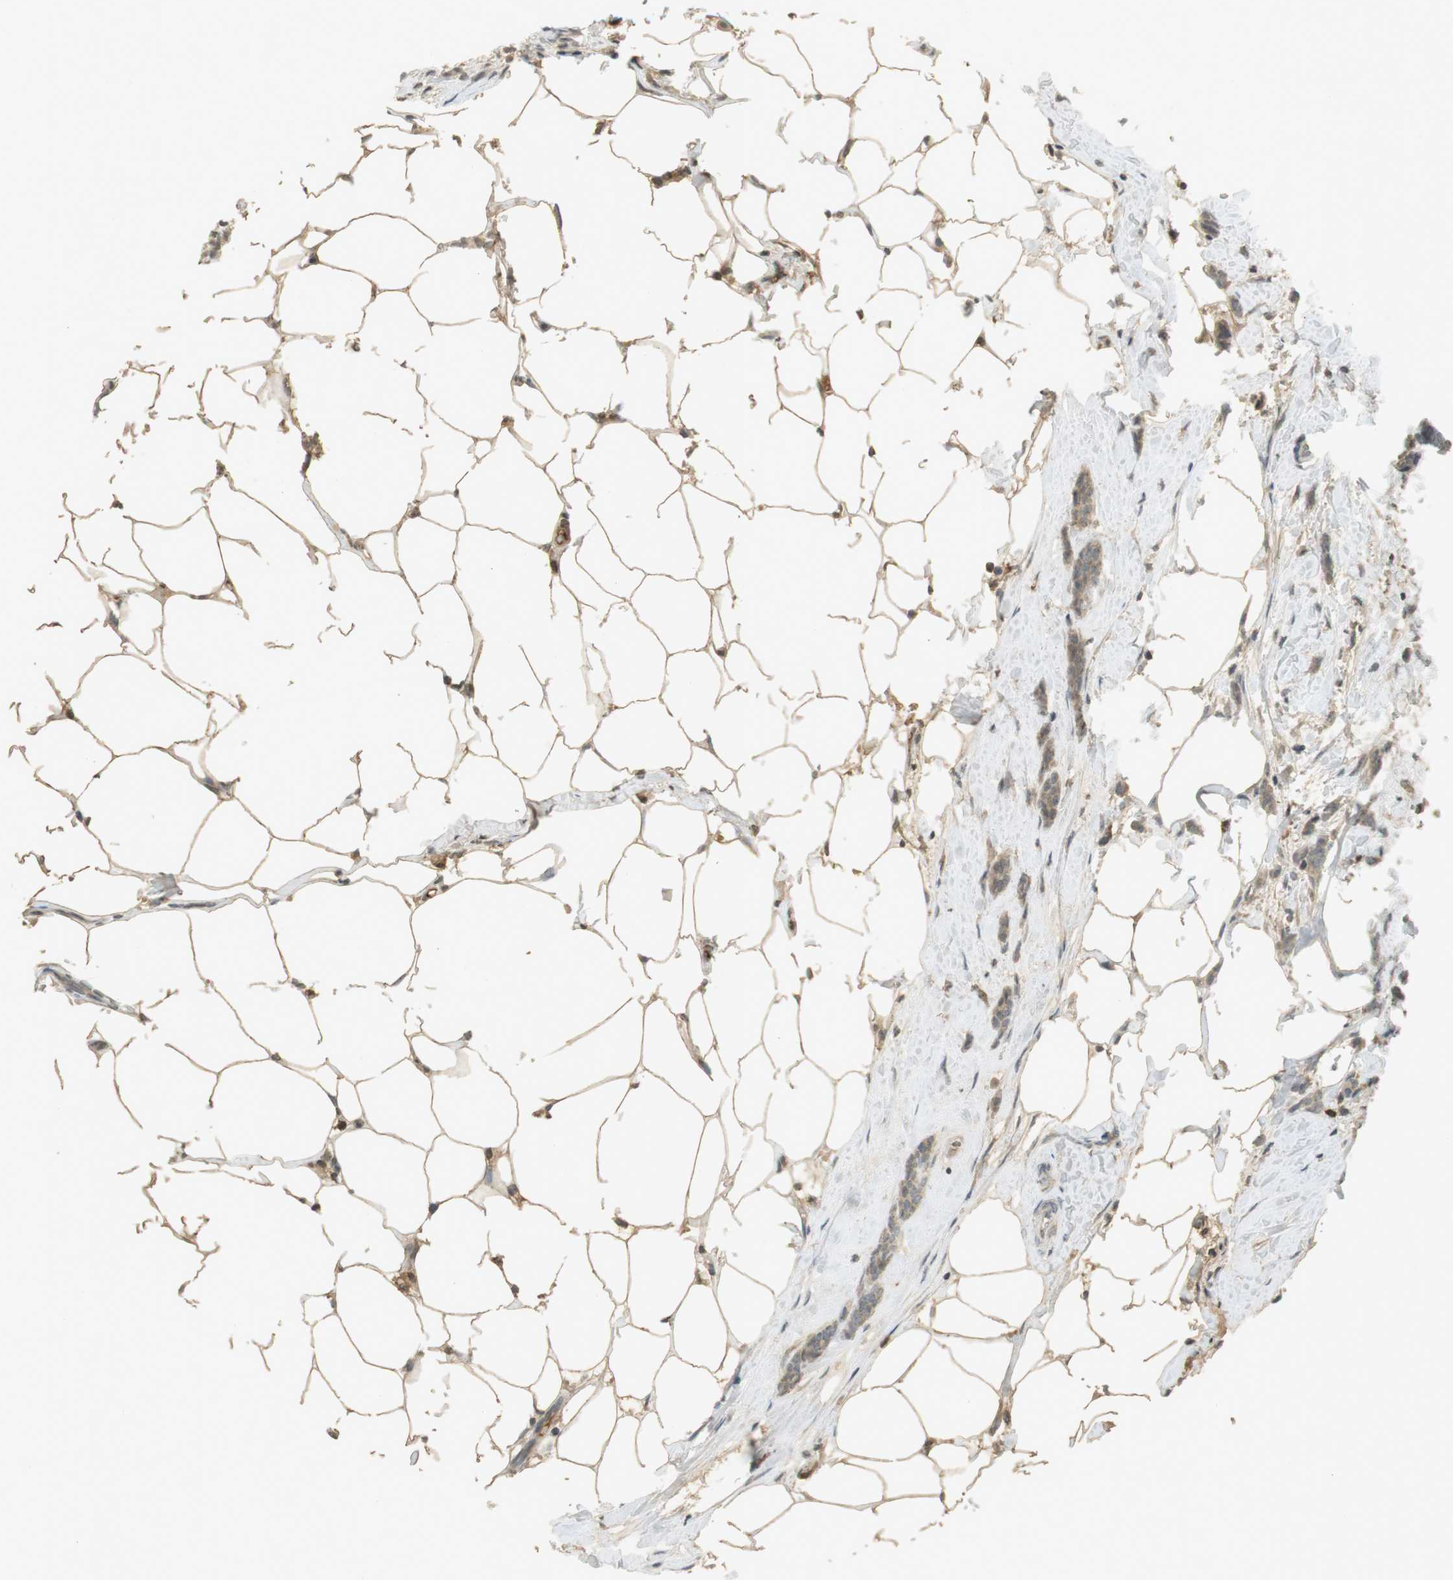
{"staining": {"intensity": "weak", "quantity": ">75%", "location": "cytoplasmic/membranous"}, "tissue": "breast cancer", "cell_type": "Tumor cells", "image_type": "cancer", "snomed": [{"axis": "morphology", "description": "Lobular carcinoma, in situ"}, {"axis": "morphology", "description": "Lobular carcinoma"}, {"axis": "topography", "description": "Breast"}], "caption": "The image demonstrates staining of breast lobular carcinoma, revealing weak cytoplasmic/membranous protein staining (brown color) within tumor cells.", "gene": "SRR", "patient": {"sex": "female", "age": 41}}